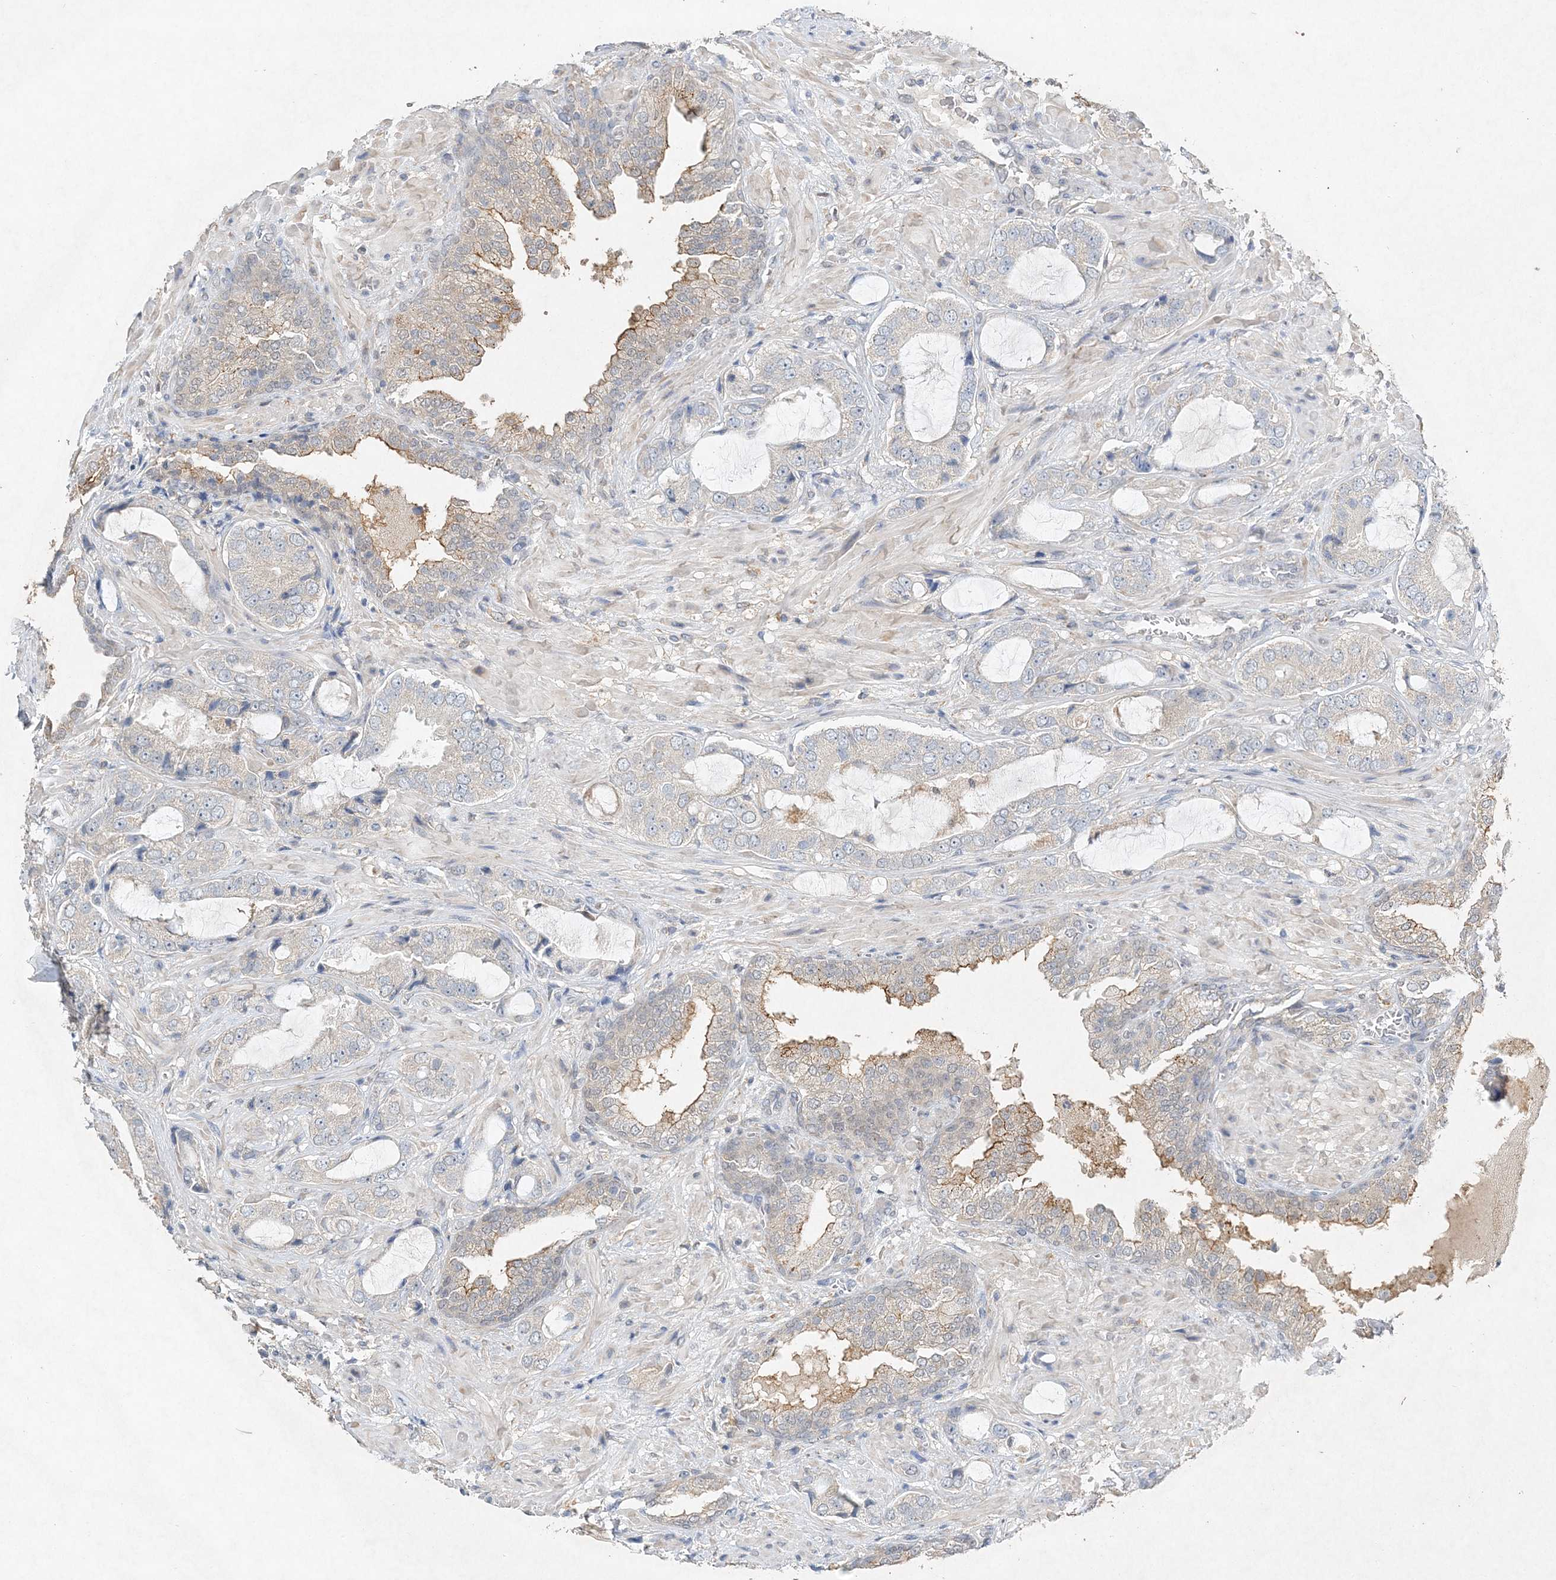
{"staining": {"intensity": "negative", "quantity": "none", "location": "none"}, "tissue": "prostate cancer", "cell_type": "Tumor cells", "image_type": "cancer", "snomed": [{"axis": "morphology", "description": "Normal tissue, NOS"}, {"axis": "morphology", "description": "Adenocarcinoma, High grade"}, {"axis": "topography", "description": "Prostate"}, {"axis": "topography", "description": "Peripheral nerve tissue"}], "caption": "The immunohistochemistry (IHC) photomicrograph has no significant positivity in tumor cells of prostate cancer (adenocarcinoma (high-grade)) tissue.", "gene": "MAT2B", "patient": {"sex": "male", "age": 59}}